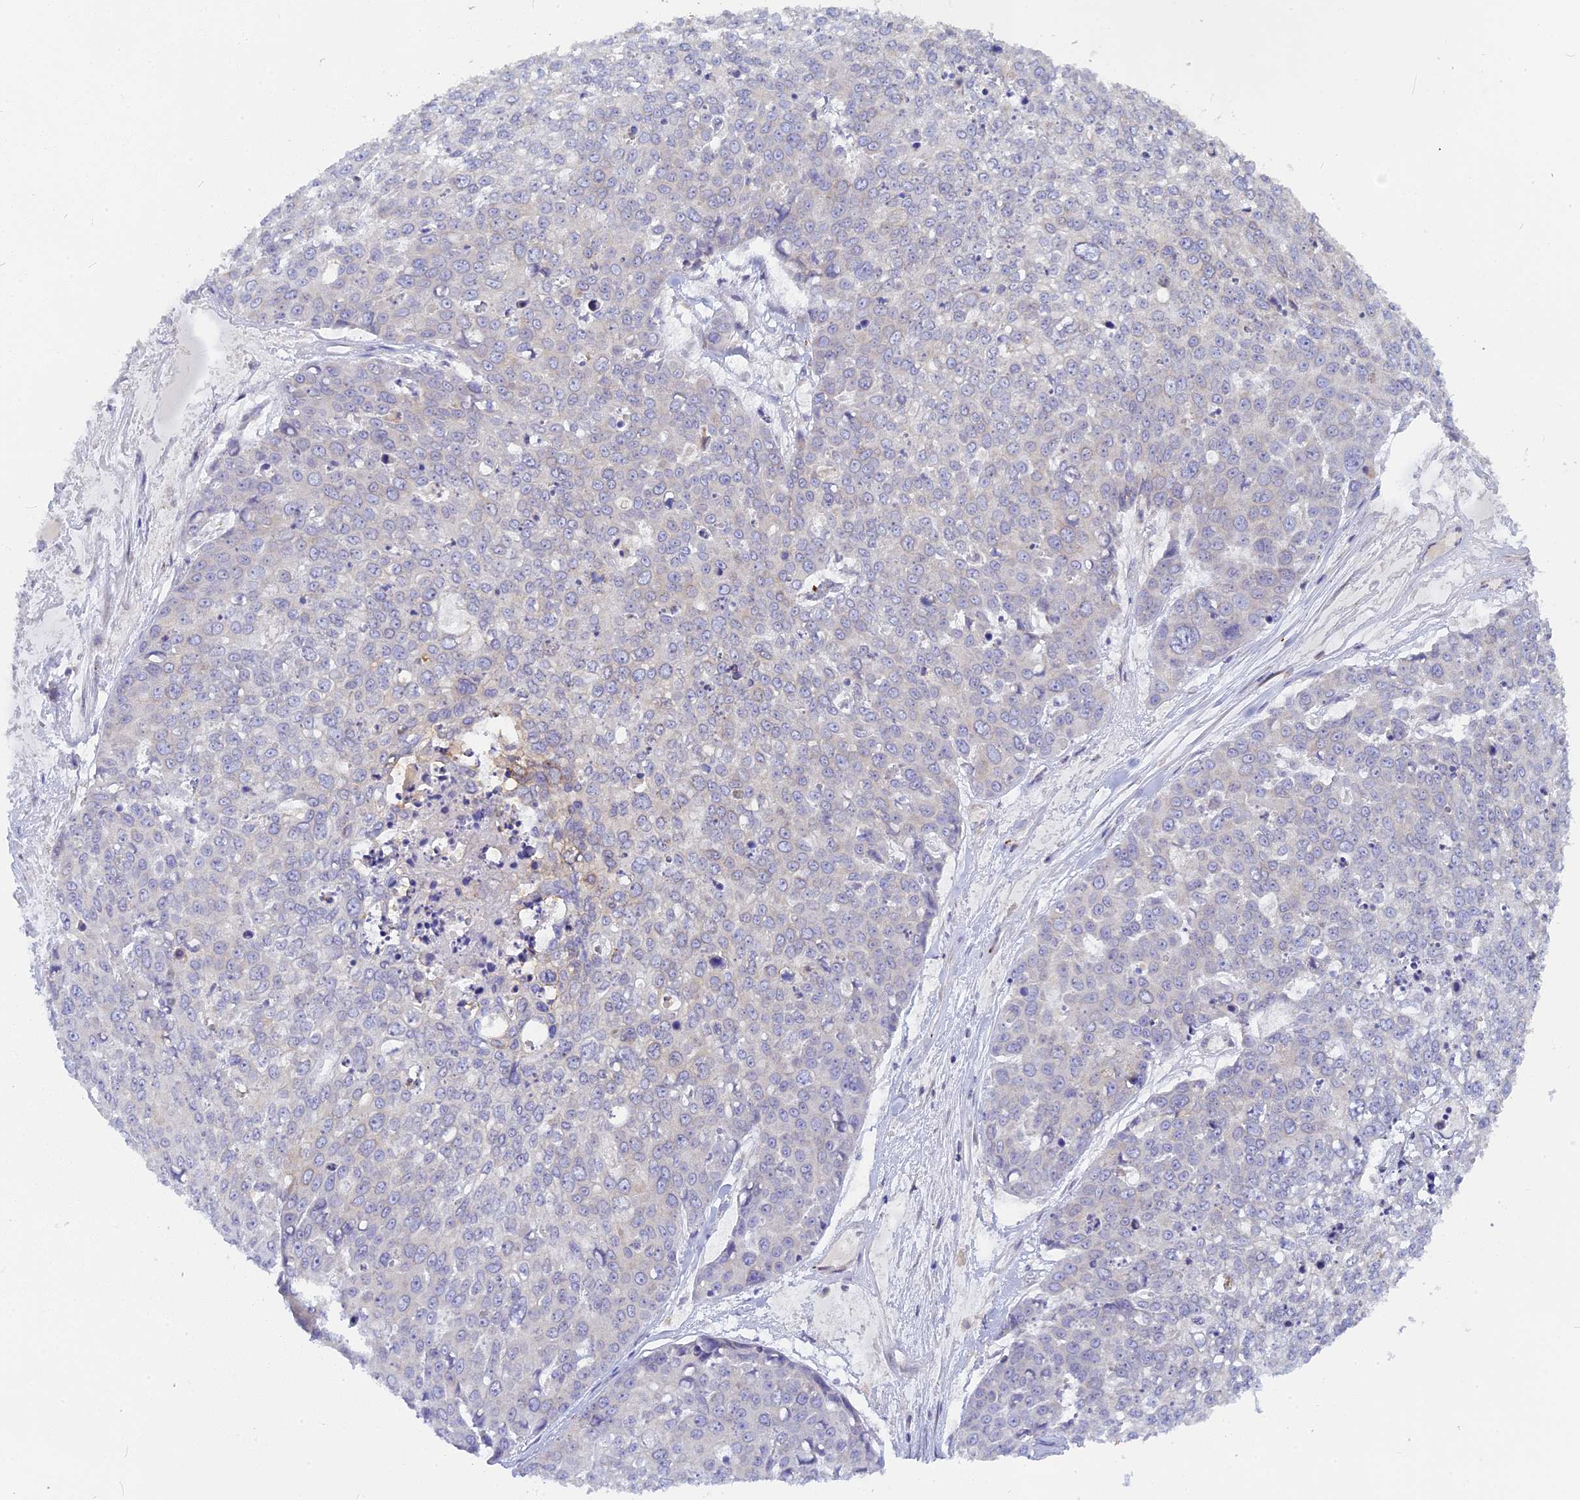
{"staining": {"intensity": "weak", "quantity": "25%-75%", "location": "cytoplasmic/membranous"}, "tissue": "skin cancer", "cell_type": "Tumor cells", "image_type": "cancer", "snomed": [{"axis": "morphology", "description": "Squamous cell carcinoma, NOS"}, {"axis": "topography", "description": "Skin"}], "caption": "This photomicrograph demonstrates immunohistochemistry (IHC) staining of skin squamous cell carcinoma, with low weak cytoplasmic/membranous expression in about 25%-75% of tumor cells.", "gene": "TLCD1", "patient": {"sex": "female", "age": 44}}